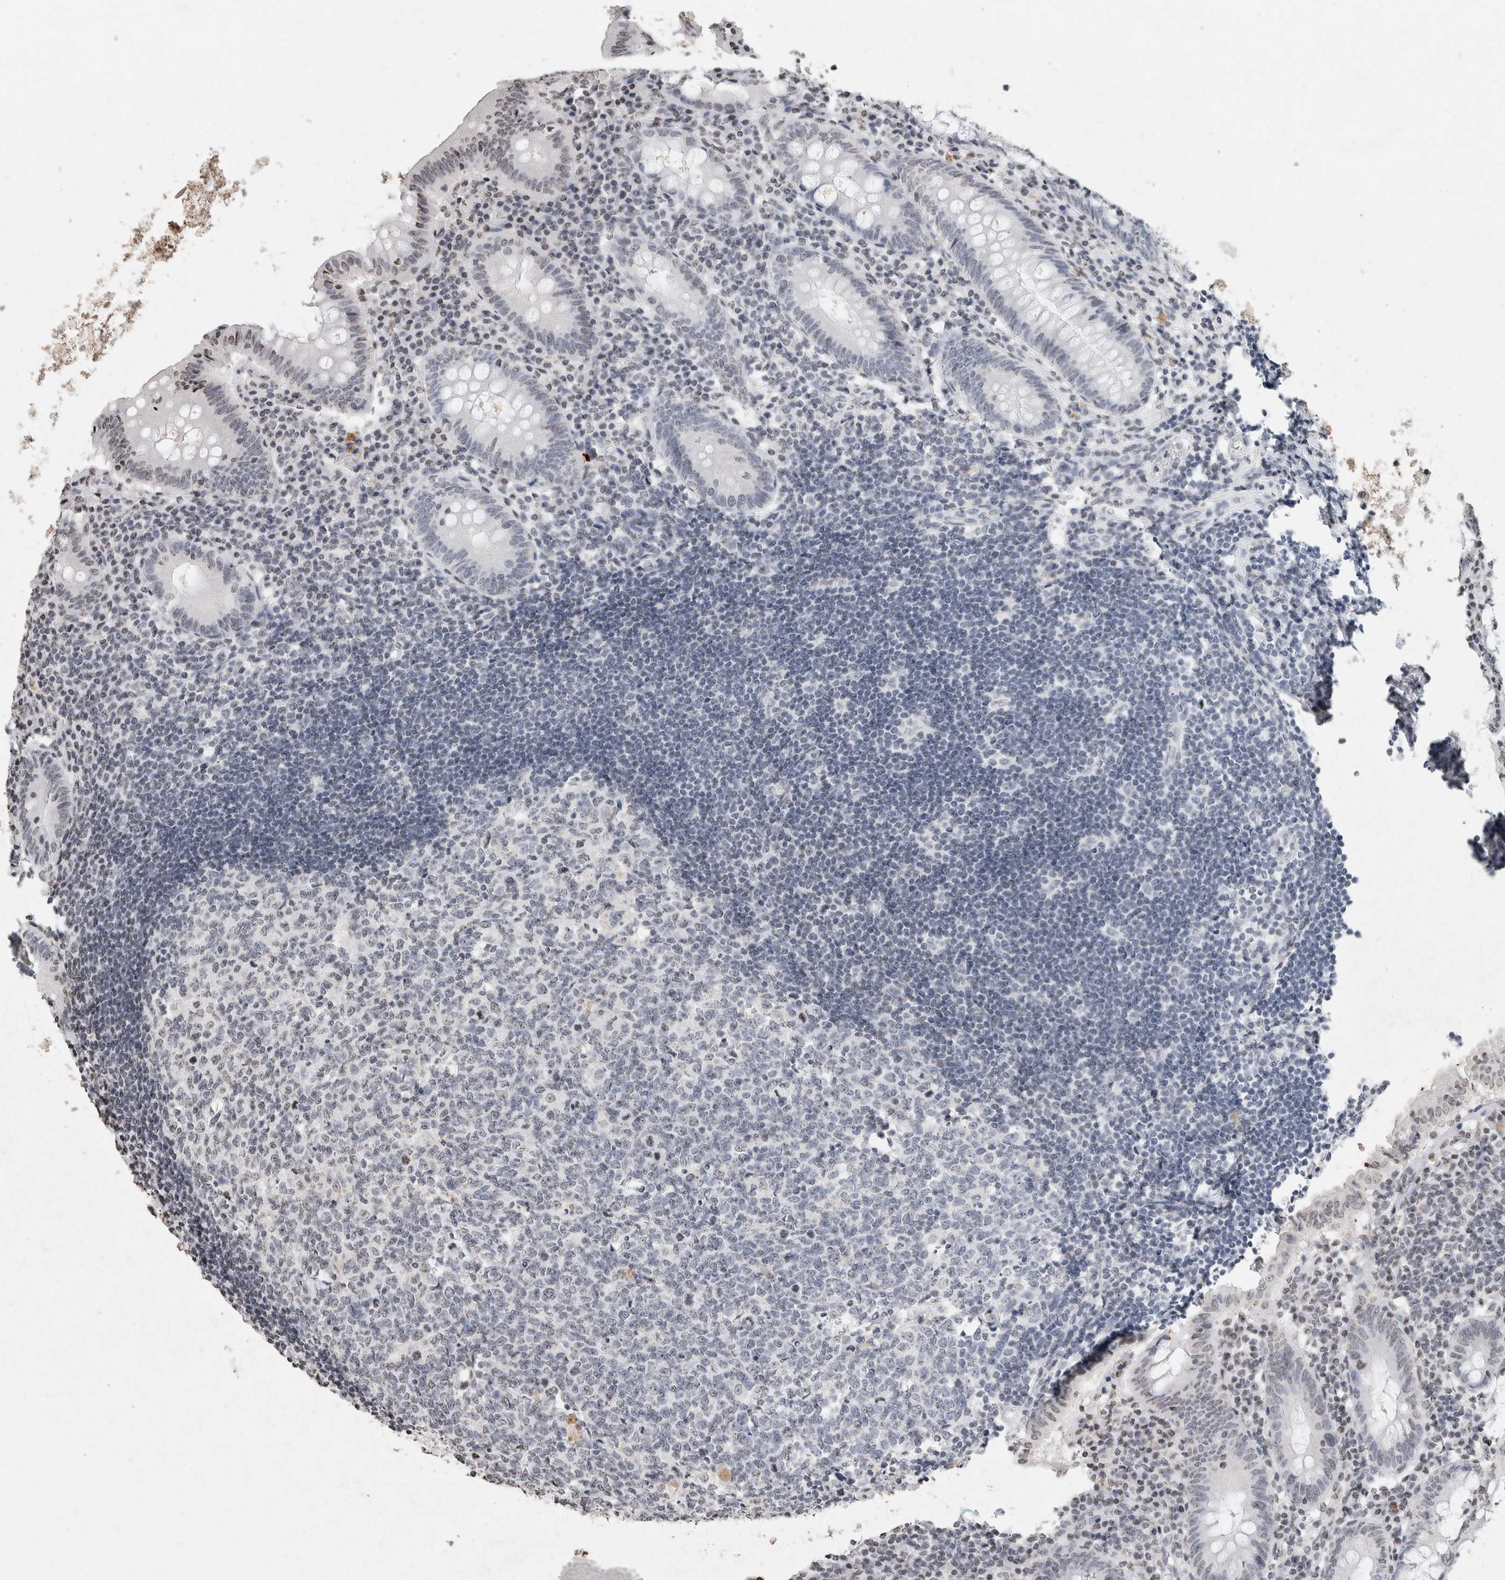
{"staining": {"intensity": "weak", "quantity": "25%-75%", "location": "nuclear"}, "tissue": "appendix", "cell_type": "Glandular cells", "image_type": "normal", "snomed": [{"axis": "morphology", "description": "Normal tissue, NOS"}, {"axis": "topography", "description": "Appendix"}], "caption": "This histopathology image shows immunohistochemistry (IHC) staining of benign human appendix, with low weak nuclear staining in approximately 25%-75% of glandular cells.", "gene": "CNTN1", "patient": {"sex": "female", "age": 54}}